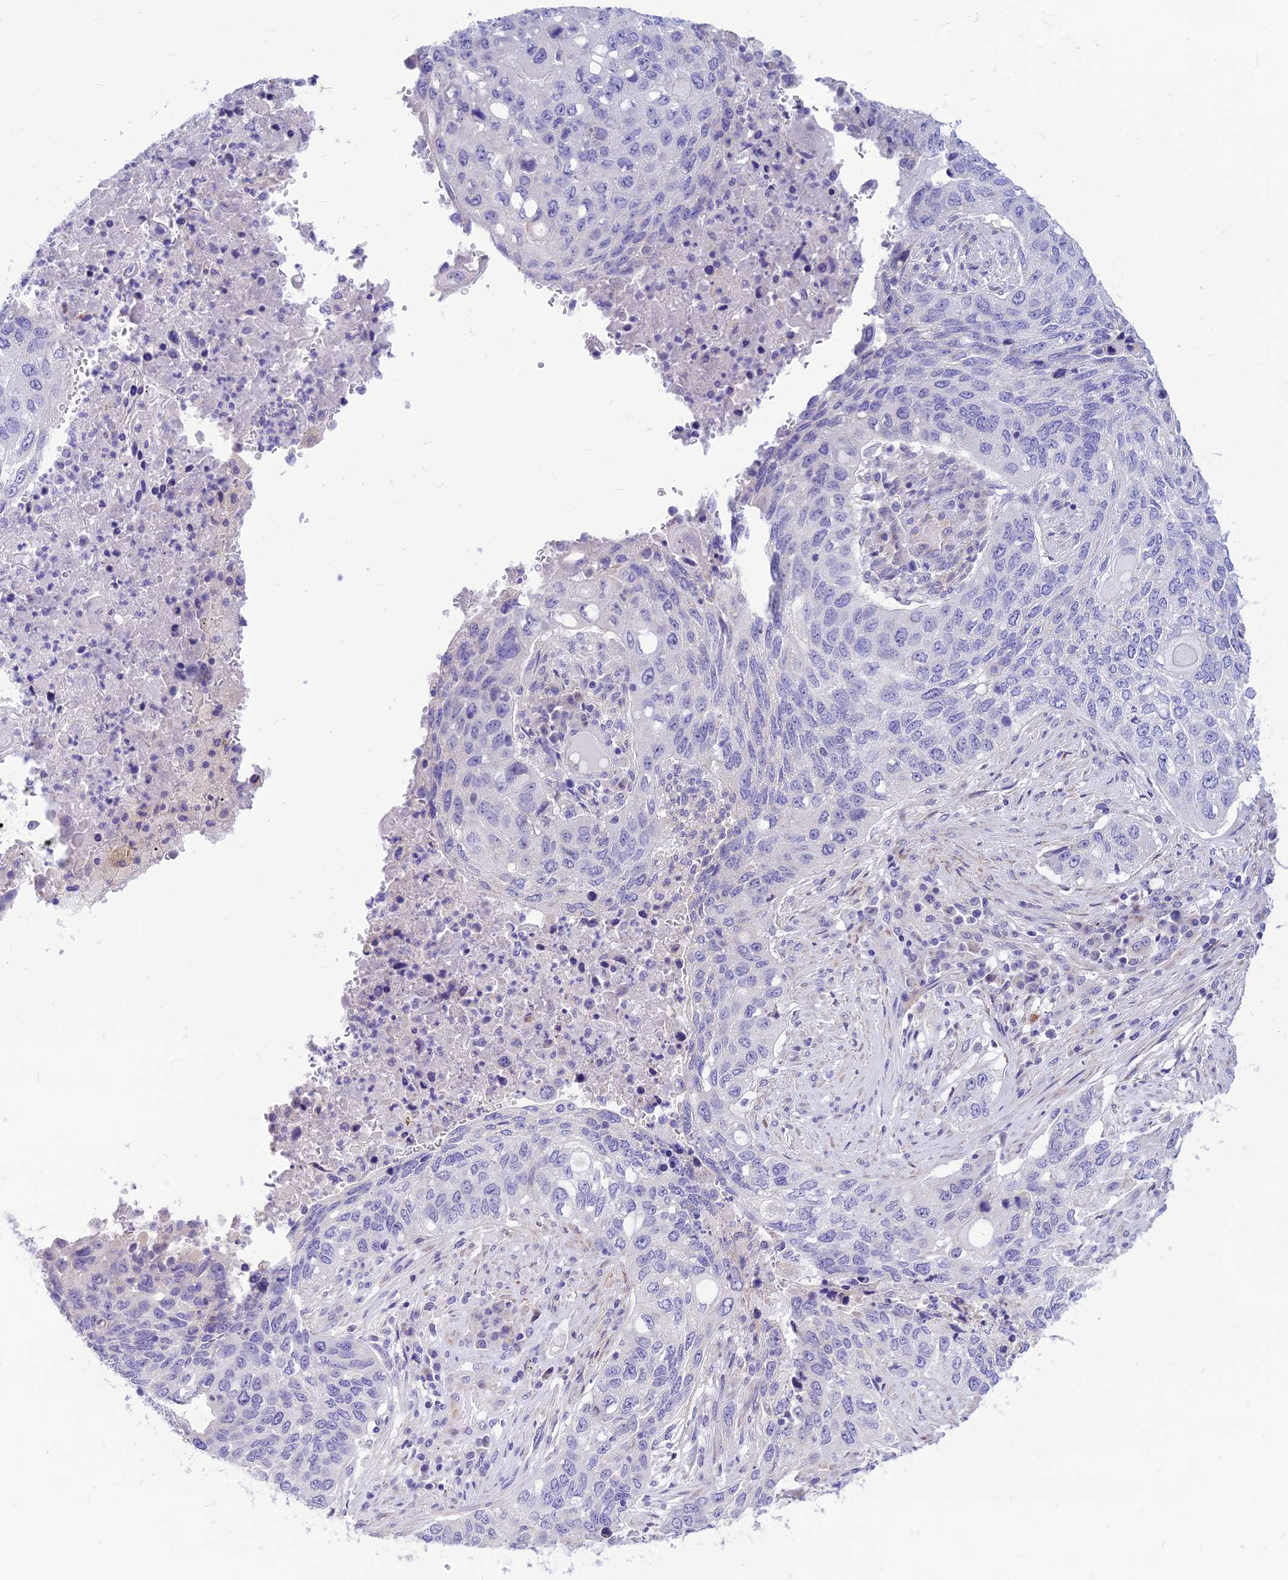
{"staining": {"intensity": "negative", "quantity": "none", "location": "none"}, "tissue": "lung cancer", "cell_type": "Tumor cells", "image_type": "cancer", "snomed": [{"axis": "morphology", "description": "Squamous cell carcinoma, NOS"}, {"axis": "topography", "description": "Lung"}], "caption": "Tumor cells are negative for protein expression in human lung cancer (squamous cell carcinoma).", "gene": "FAM186B", "patient": {"sex": "female", "age": 63}}